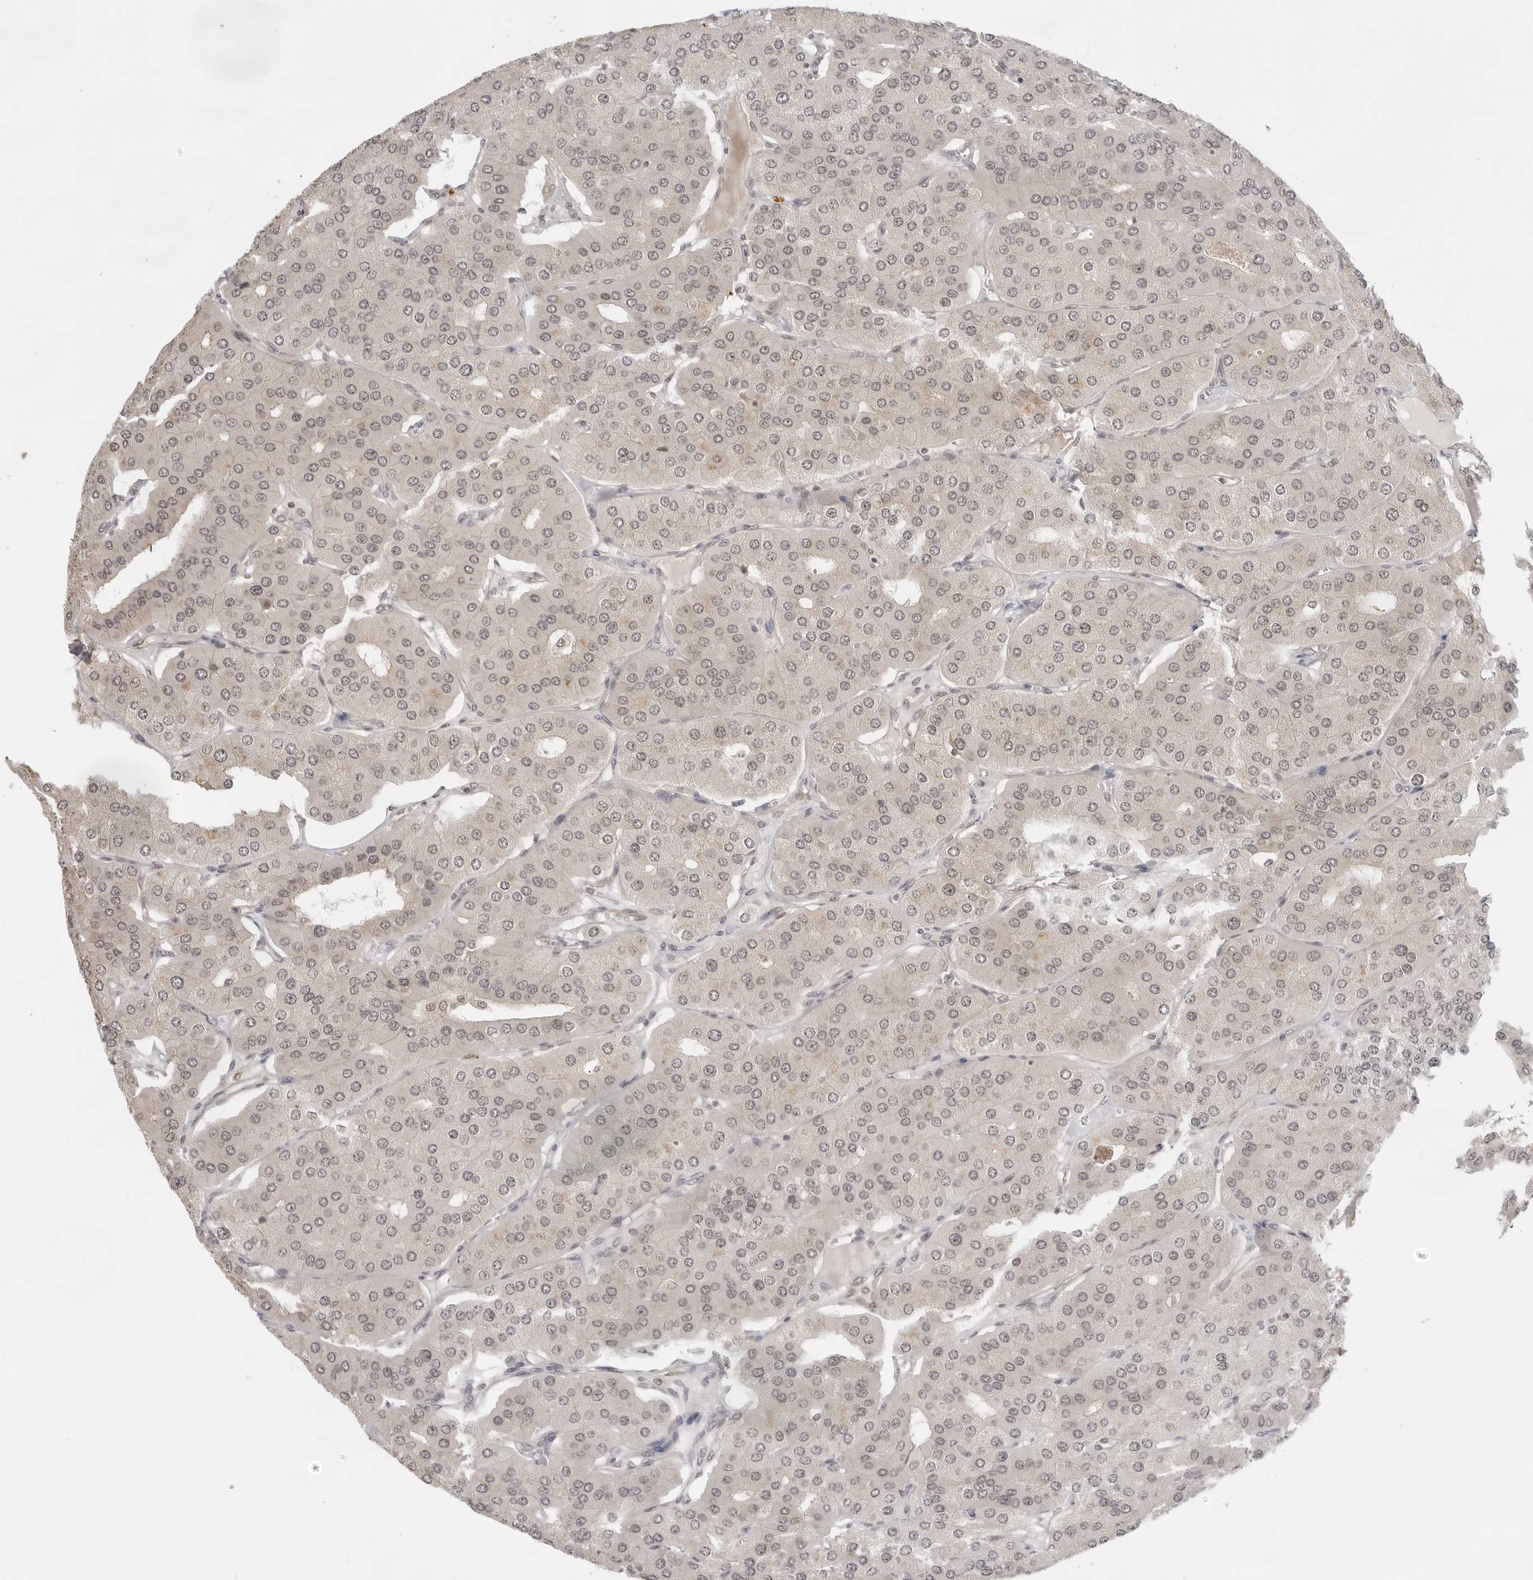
{"staining": {"intensity": "moderate", "quantity": "25%-75%", "location": "cytoplasmic/membranous,nuclear"}, "tissue": "parathyroid gland", "cell_type": "Glandular cells", "image_type": "normal", "snomed": [{"axis": "morphology", "description": "Normal tissue, NOS"}, {"axis": "morphology", "description": "Adenoma, NOS"}, {"axis": "topography", "description": "Parathyroid gland"}], "caption": "This is a micrograph of IHC staining of unremarkable parathyroid gland, which shows moderate positivity in the cytoplasmic/membranous,nuclear of glandular cells.", "gene": "EXOSC10", "patient": {"sex": "female", "age": 86}}